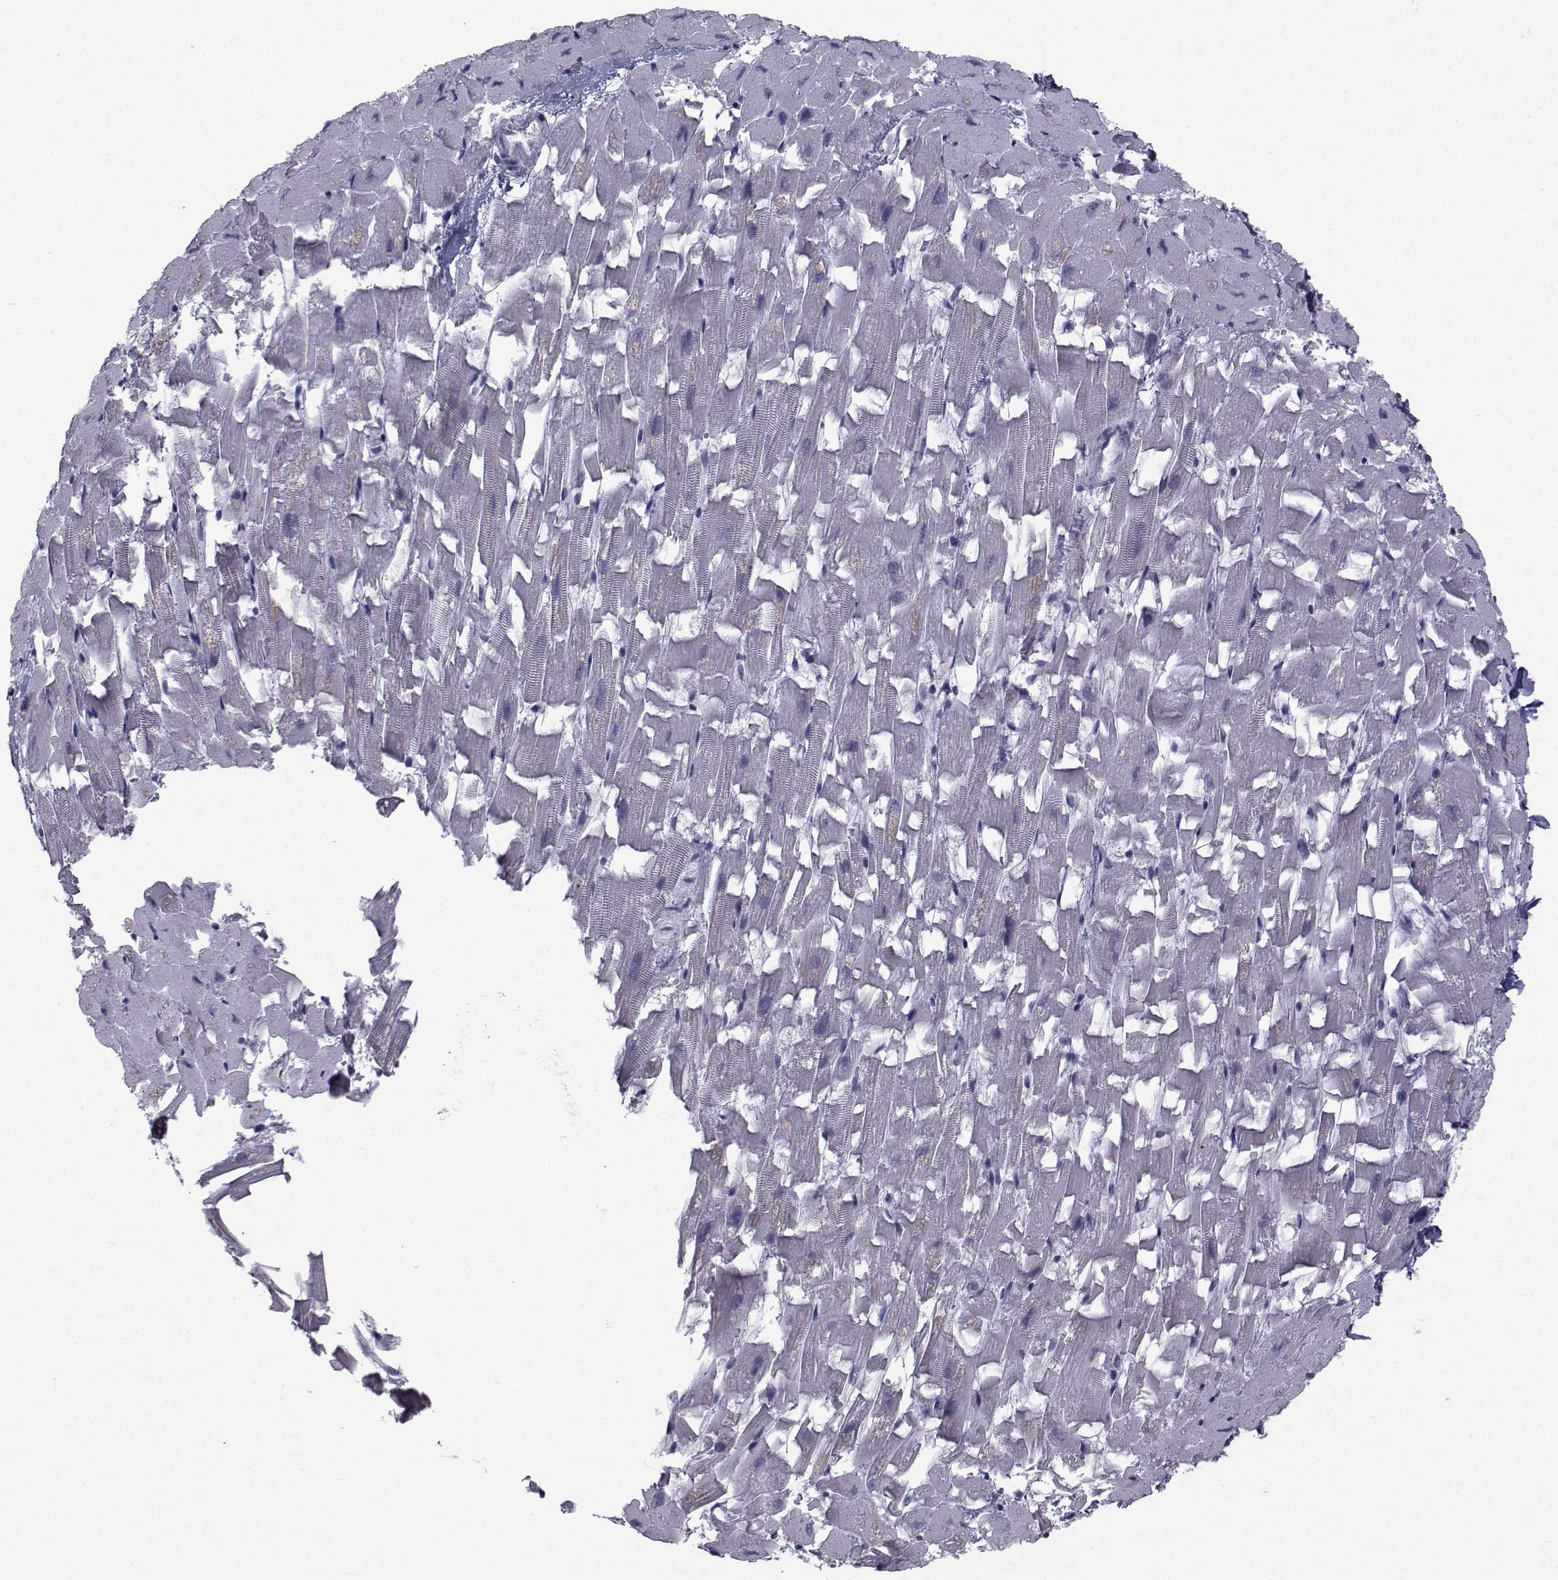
{"staining": {"intensity": "negative", "quantity": "none", "location": "none"}, "tissue": "heart muscle", "cell_type": "Cardiomyocytes", "image_type": "normal", "snomed": [{"axis": "morphology", "description": "Normal tissue, NOS"}, {"axis": "topography", "description": "Heart"}], "caption": "The image demonstrates no staining of cardiomyocytes in normal heart muscle. (DAB (3,3'-diaminobenzidine) immunohistochemistry (IHC) with hematoxylin counter stain).", "gene": "PAX2", "patient": {"sex": "female", "age": 64}}